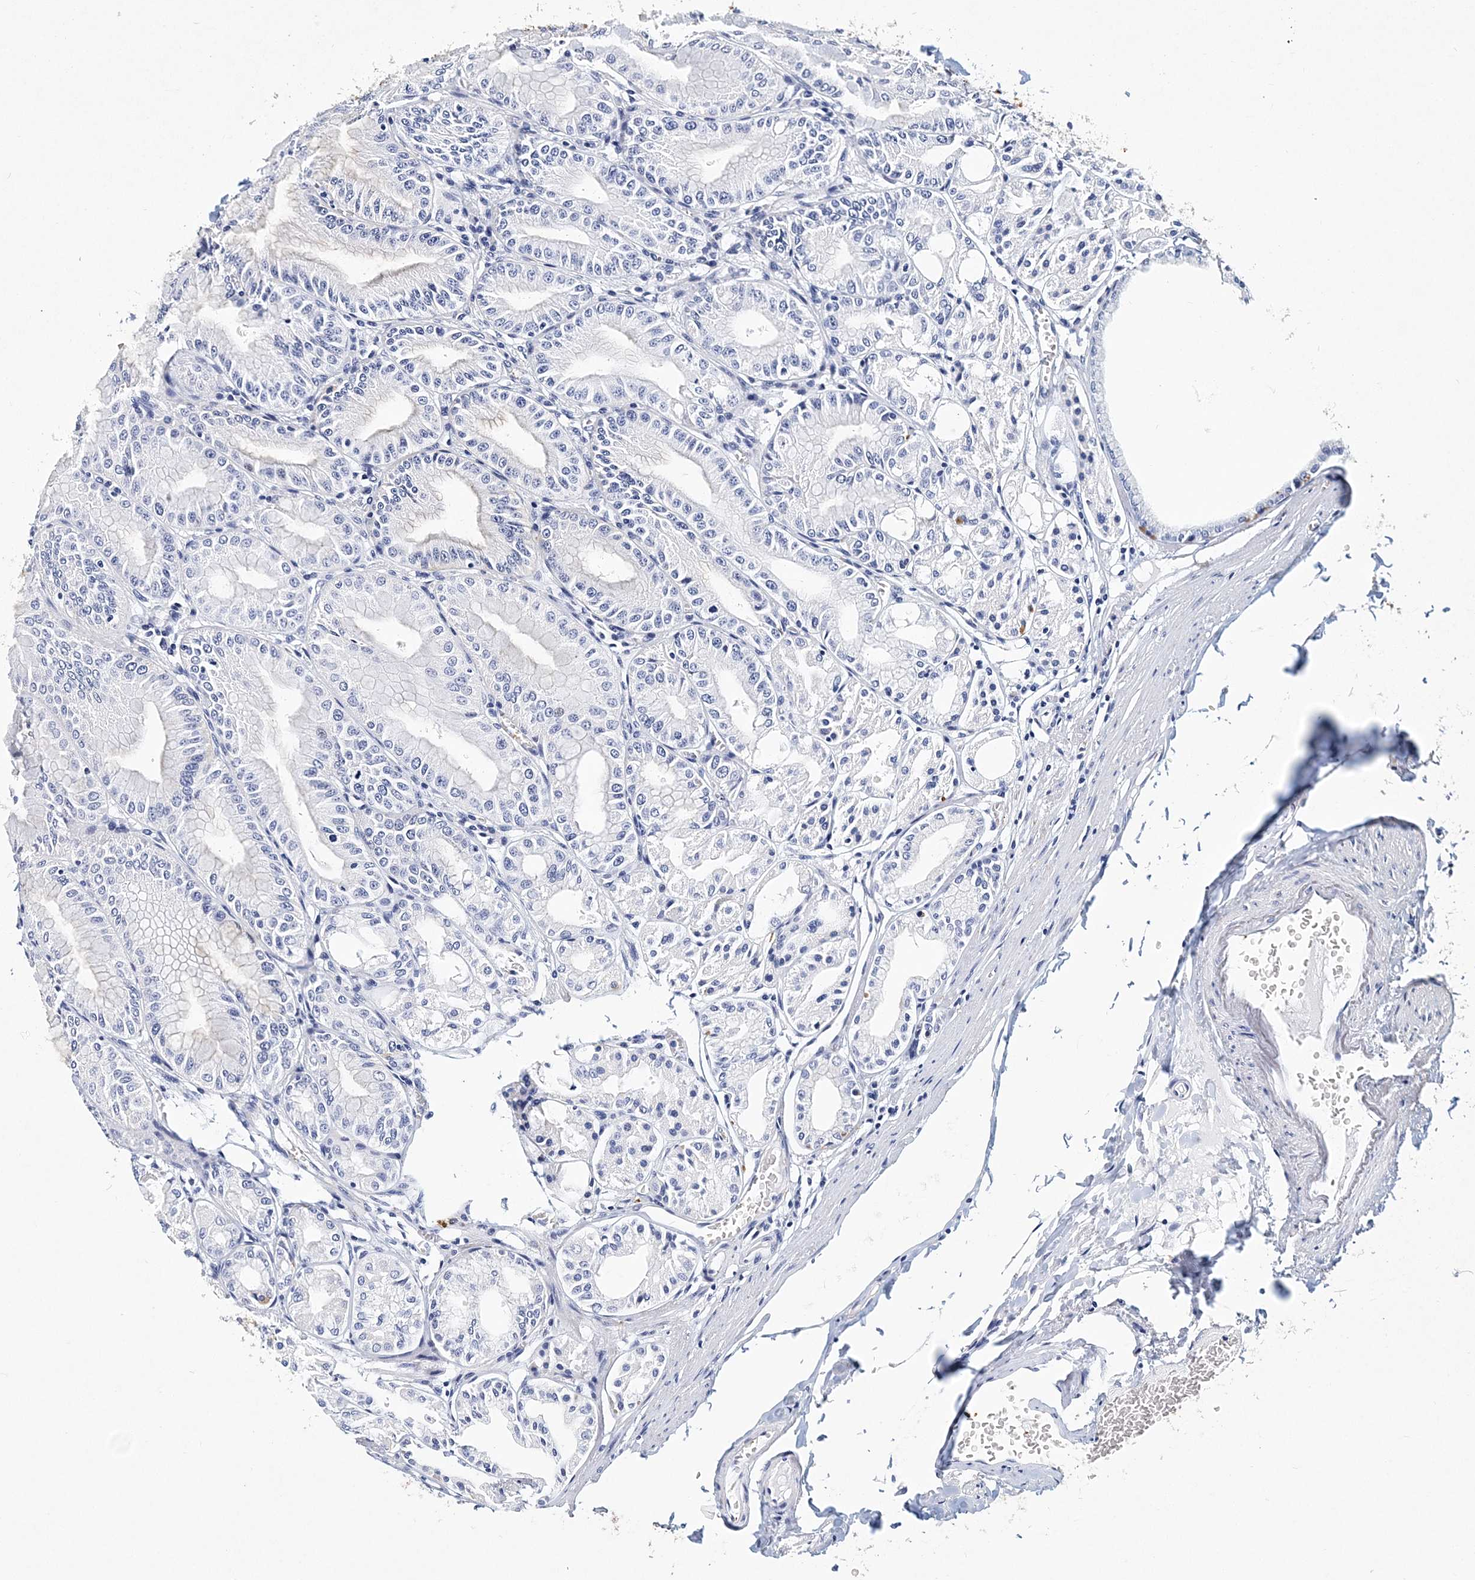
{"staining": {"intensity": "moderate", "quantity": "<25%", "location": "cytoplasmic/membranous"}, "tissue": "stomach", "cell_type": "Glandular cells", "image_type": "normal", "snomed": [{"axis": "morphology", "description": "Normal tissue, NOS"}, {"axis": "topography", "description": "Stomach, lower"}], "caption": "Immunohistochemical staining of normal stomach displays moderate cytoplasmic/membranous protein staining in about <25% of glandular cells.", "gene": "ITGA2B", "patient": {"sex": "male", "age": 71}}